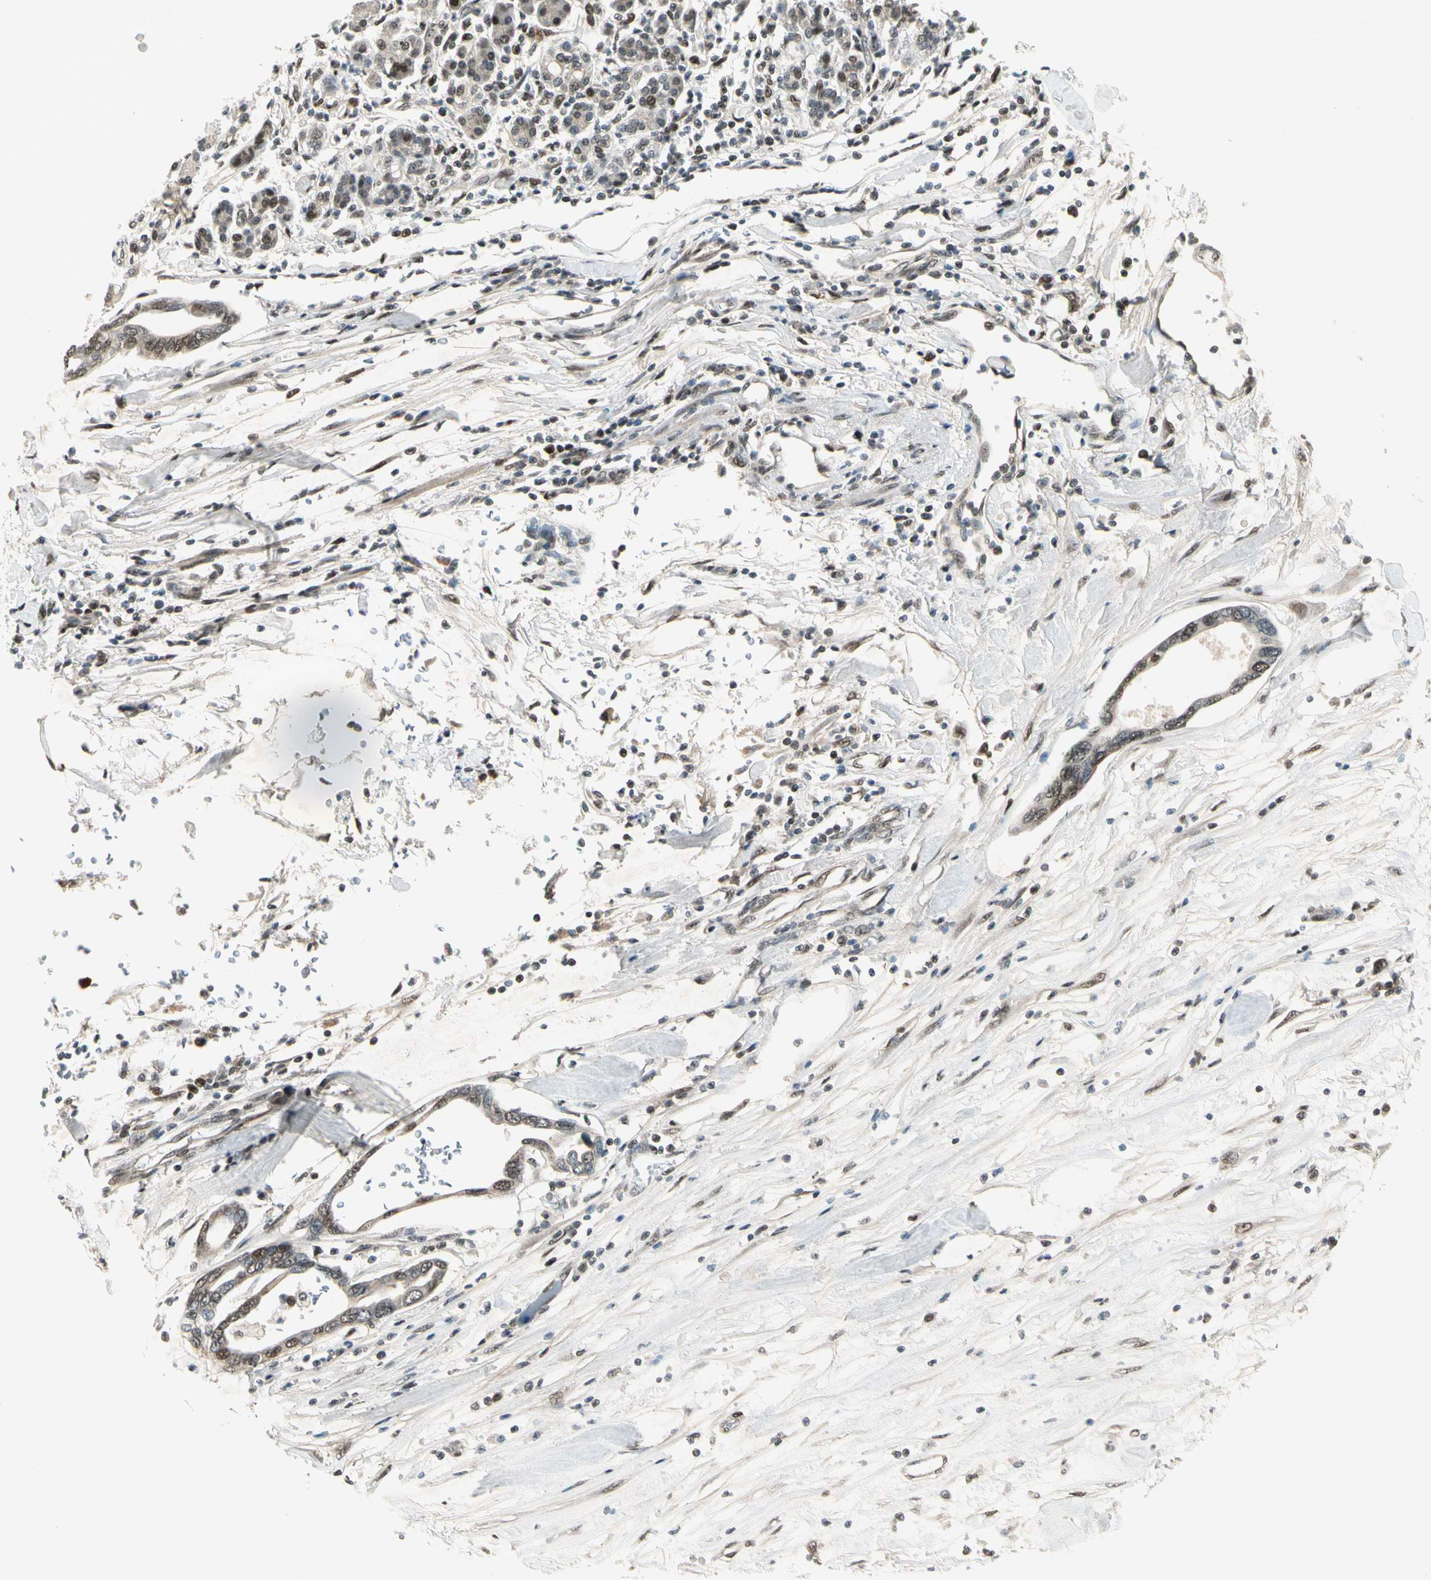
{"staining": {"intensity": "moderate", "quantity": "25%-75%", "location": "nuclear"}, "tissue": "pancreatic cancer", "cell_type": "Tumor cells", "image_type": "cancer", "snomed": [{"axis": "morphology", "description": "Adenocarcinoma, NOS"}, {"axis": "topography", "description": "Pancreas"}], "caption": "A brown stain shows moderate nuclear staining of a protein in adenocarcinoma (pancreatic) tumor cells. Immunohistochemistry stains the protein of interest in brown and the nuclei are stained blue.", "gene": "GTF3A", "patient": {"sex": "female", "age": 57}}